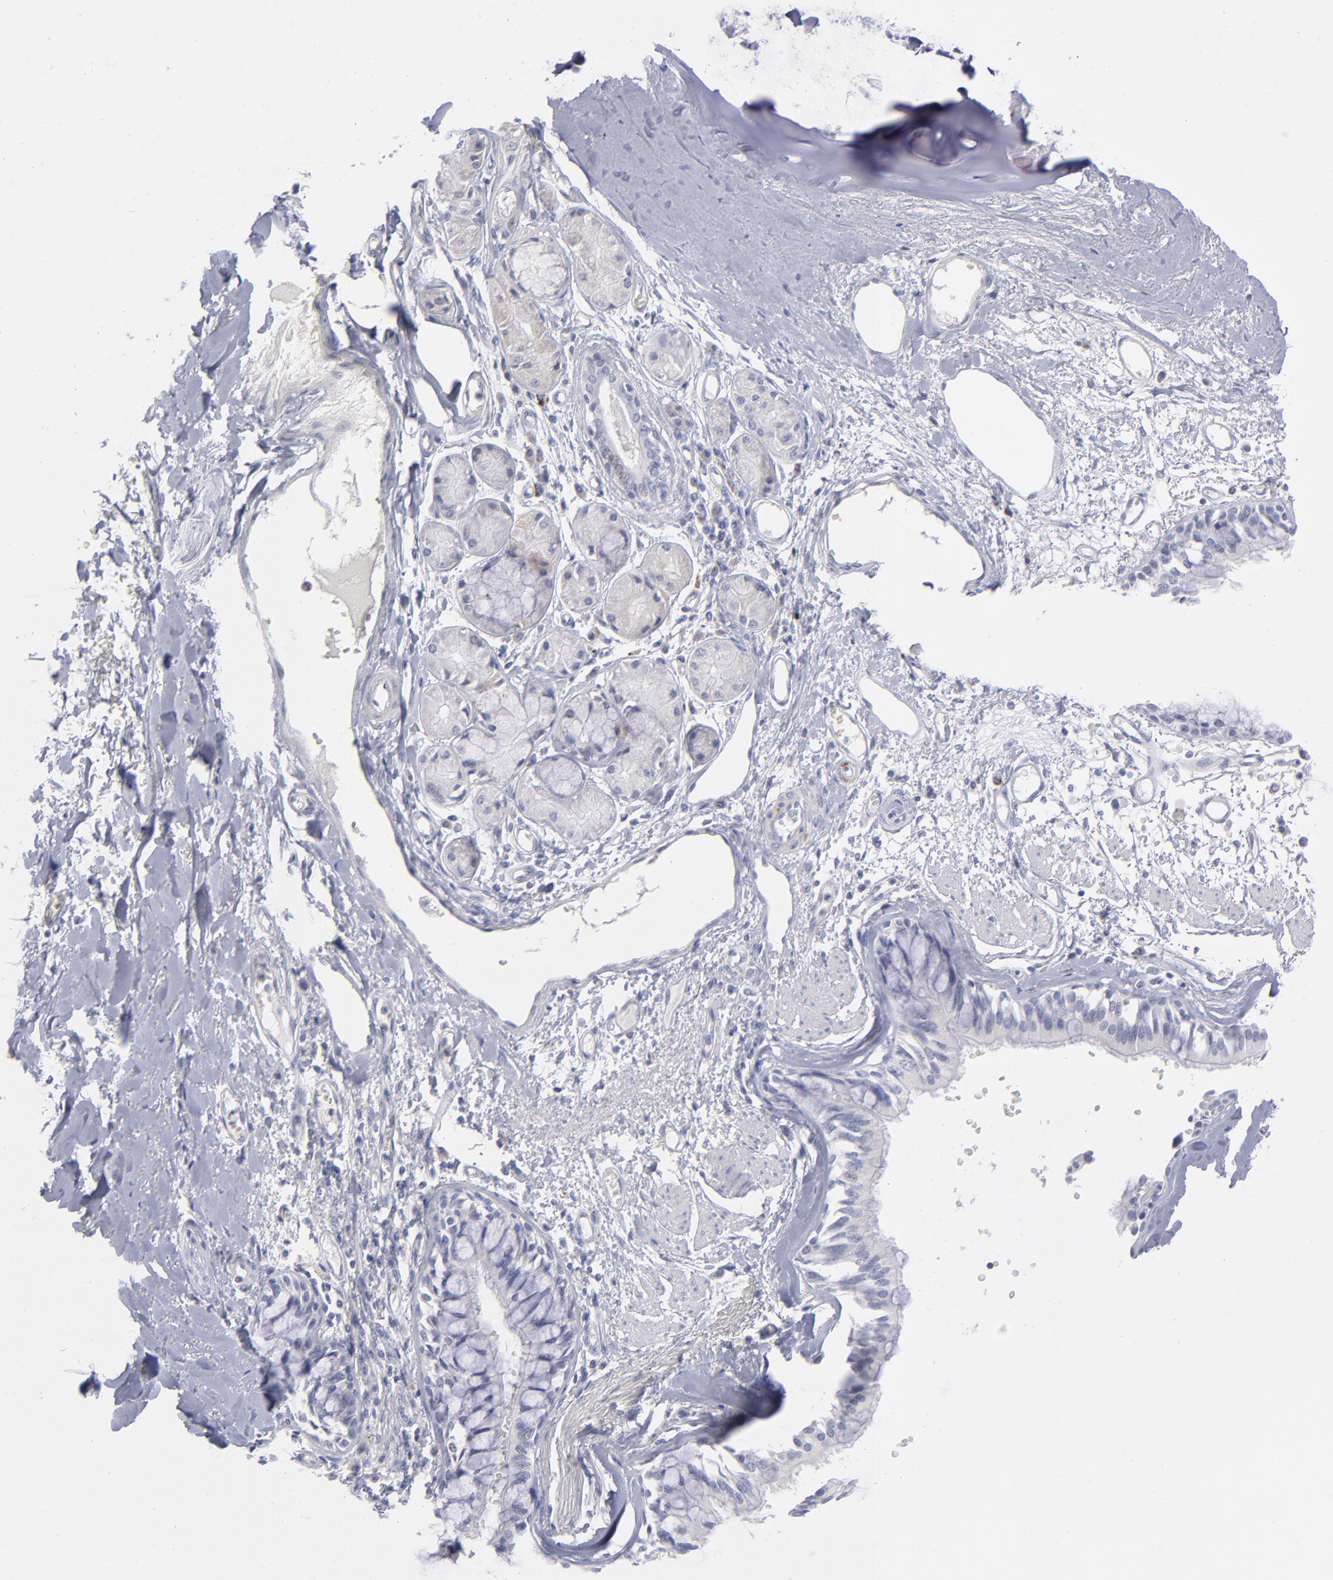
{"staining": {"intensity": "negative", "quantity": "none", "location": "none"}, "tissue": "bronchus", "cell_type": "Respiratory epithelial cells", "image_type": "normal", "snomed": [{"axis": "morphology", "description": "Normal tissue, NOS"}, {"axis": "topography", "description": "Bronchus"}, {"axis": "topography", "description": "Lung"}], "caption": "This photomicrograph is of unremarkable bronchus stained with immunohistochemistry (IHC) to label a protein in brown with the nuclei are counter-stained blue. There is no positivity in respiratory epithelial cells. Brightfield microscopy of immunohistochemistry (IHC) stained with DAB (3,3'-diaminobenzidine) (brown) and hematoxylin (blue), captured at high magnification.", "gene": "MTHFD2", "patient": {"sex": "female", "age": 56}}